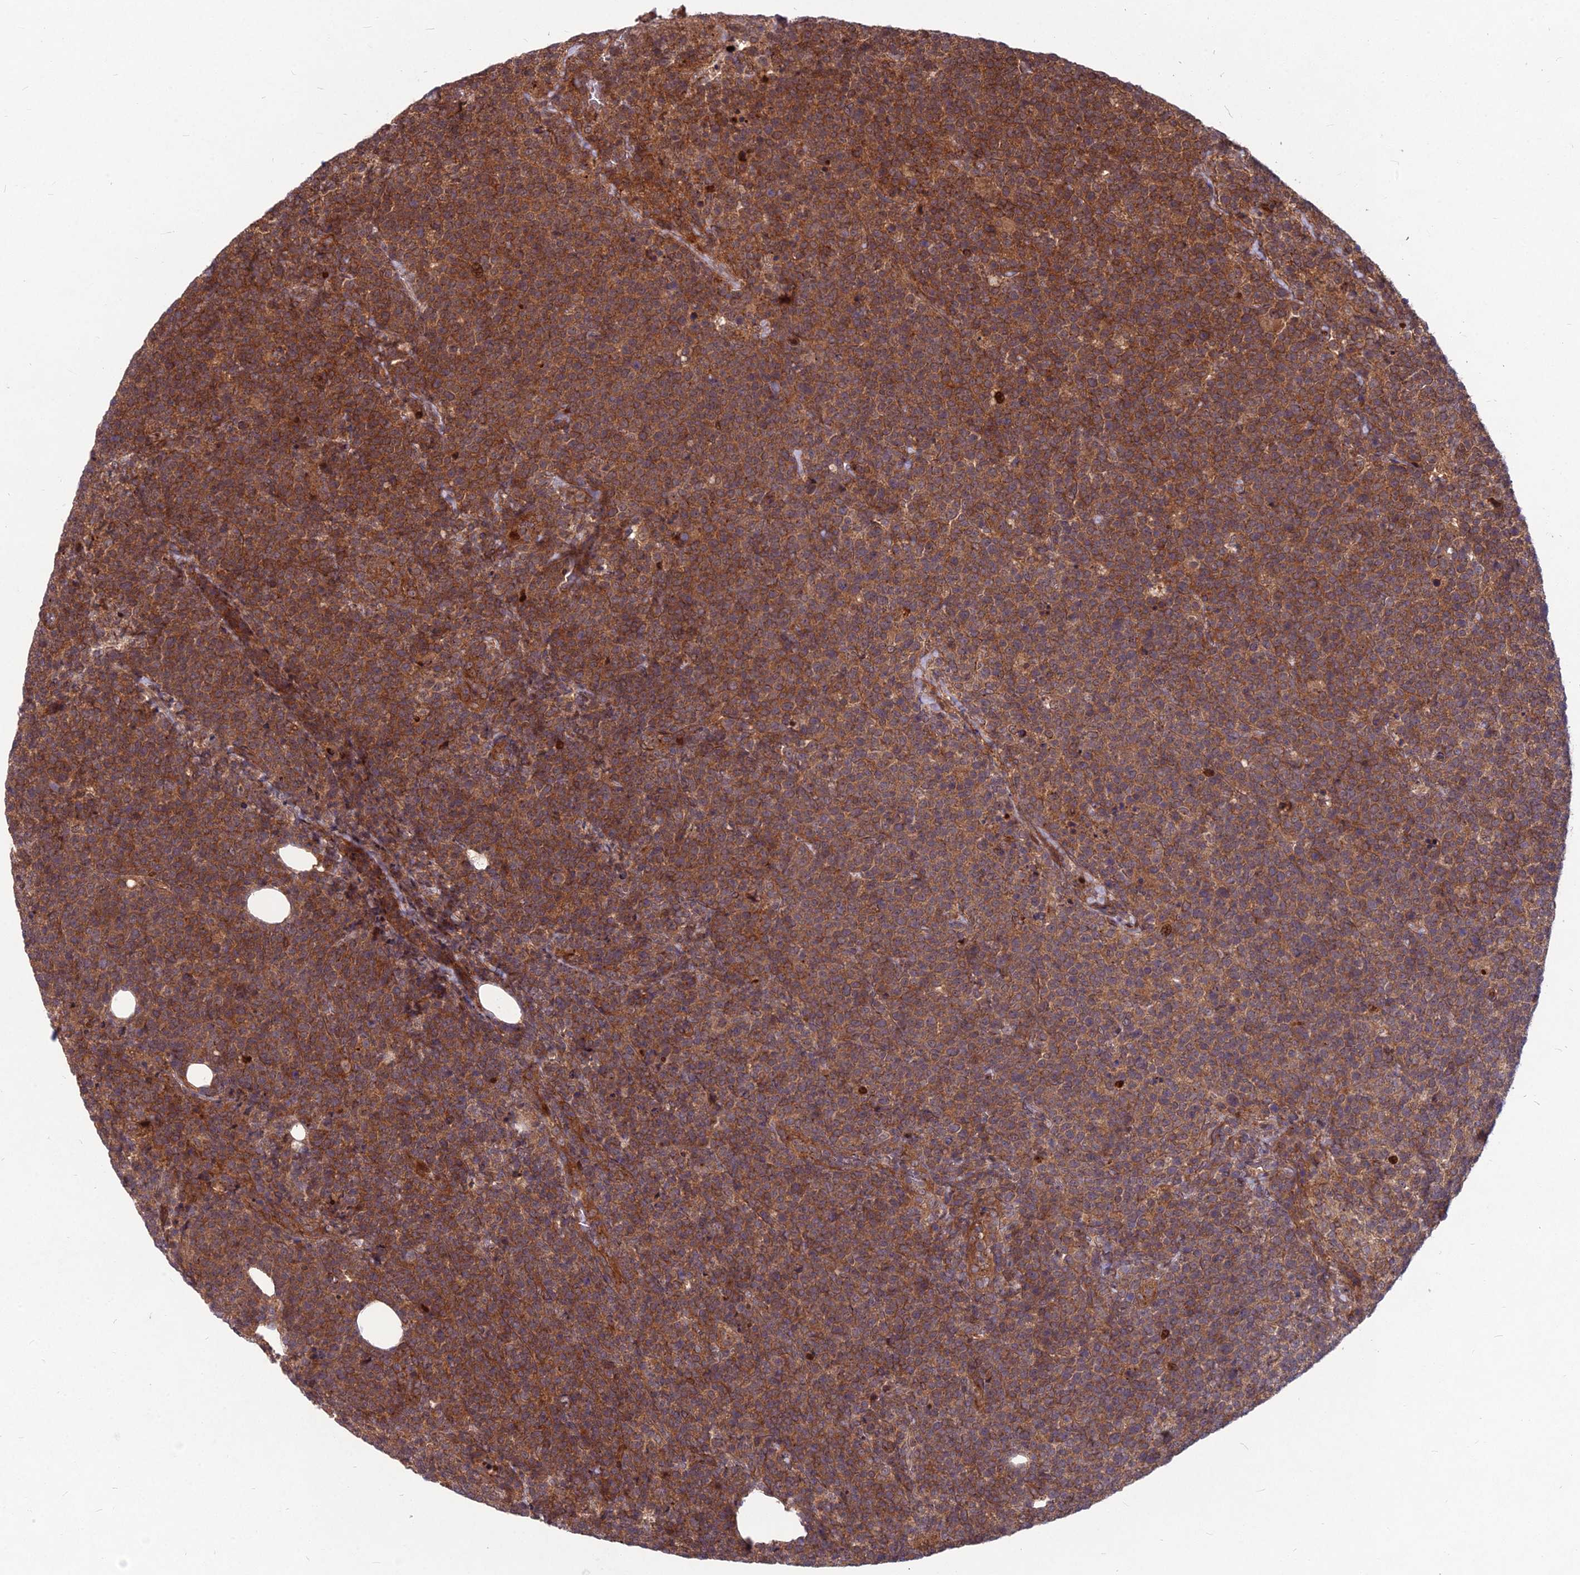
{"staining": {"intensity": "moderate", "quantity": ">75%", "location": "cytoplasmic/membranous"}, "tissue": "lymphoma", "cell_type": "Tumor cells", "image_type": "cancer", "snomed": [{"axis": "morphology", "description": "Malignant lymphoma, non-Hodgkin's type, High grade"}, {"axis": "topography", "description": "Lymph node"}], "caption": "Immunohistochemistry of human lymphoma exhibits medium levels of moderate cytoplasmic/membranous expression in approximately >75% of tumor cells. (IHC, brightfield microscopy, high magnification).", "gene": "MFSD8", "patient": {"sex": "male", "age": 61}}